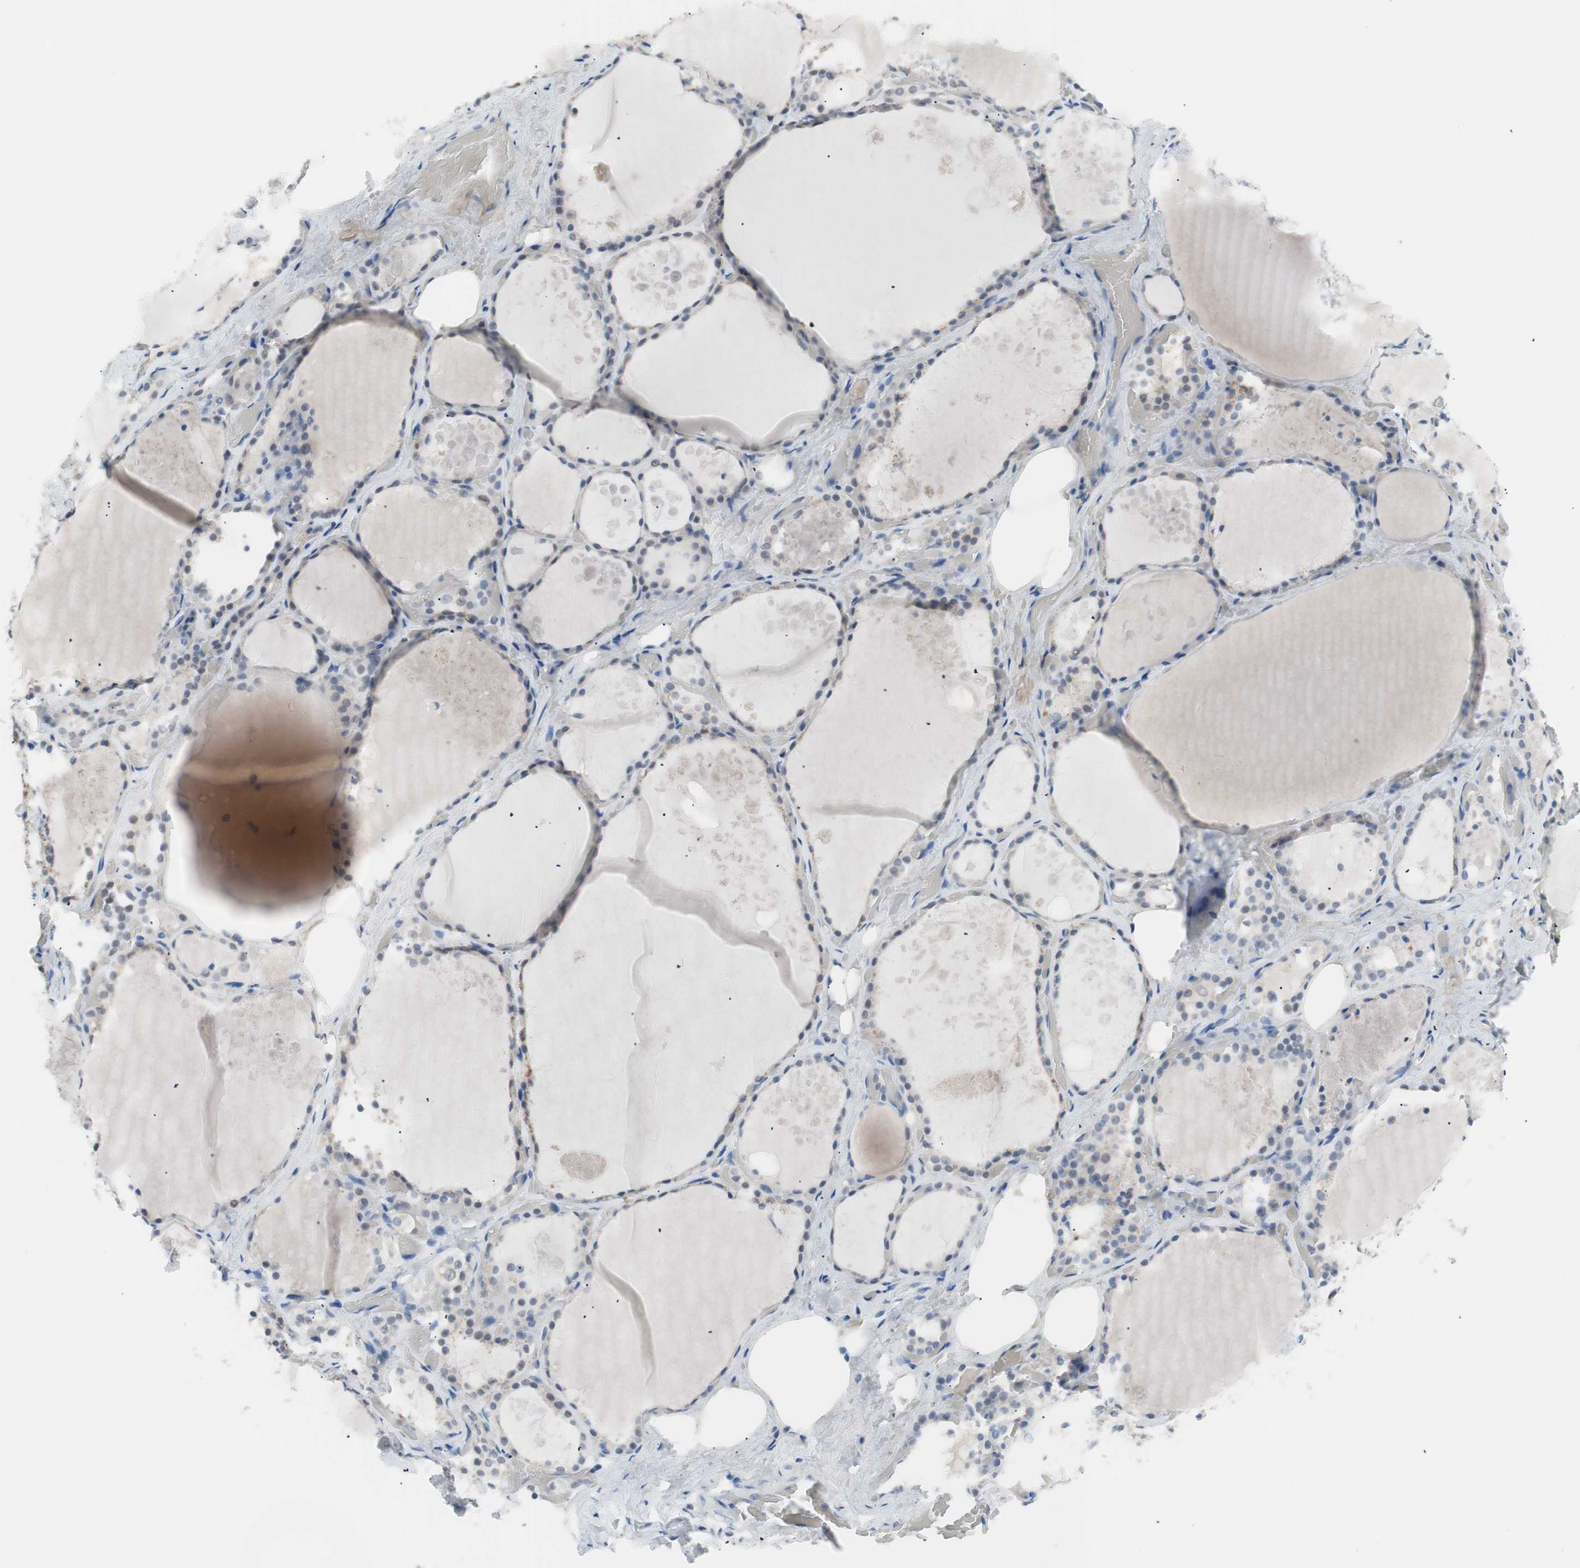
{"staining": {"intensity": "weak", "quantity": "25%-75%", "location": "cytoplasmic/membranous"}, "tissue": "thyroid gland", "cell_type": "Glandular cells", "image_type": "normal", "snomed": [{"axis": "morphology", "description": "Normal tissue, NOS"}, {"axis": "topography", "description": "Thyroid gland"}], "caption": "Weak cytoplasmic/membranous staining for a protein is present in approximately 25%-75% of glandular cells of benign thyroid gland using immunohistochemistry (IHC).", "gene": "VIL1", "patient": {"sex": "male", "age": 61}}